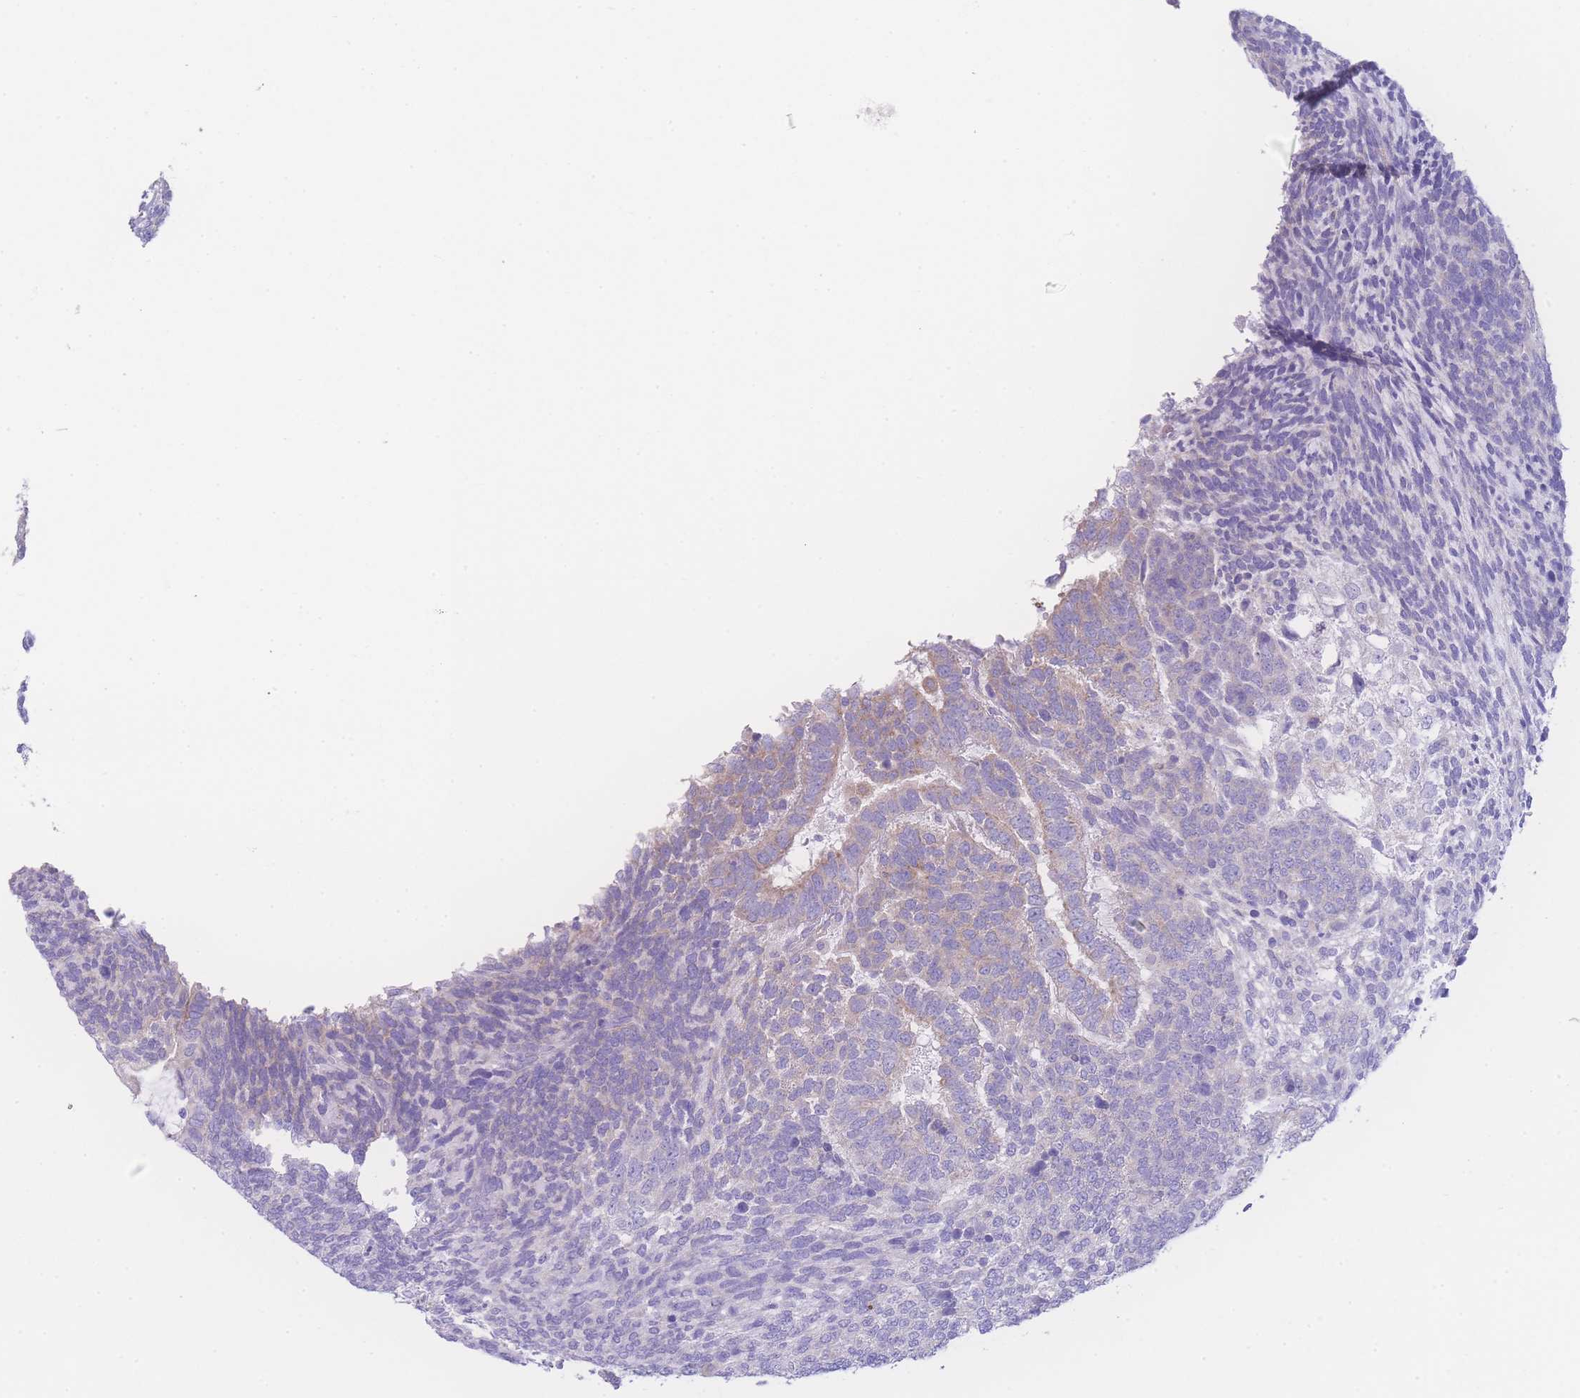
{"staining": {"intensity": "weak", "quantity": "<25%", "location": "cytoplasmic/membranous"}, "tissue": "testis cancer", "cell_type": "Tumor cells", "image_type": "cancer", "snomed": [{"axis": "morphology", "description": "Carcinoma, Embryonal, NOS"}, {"axis": "topography", "description": "Testis"}], "caption": "Protein analysis of testis cancer (embryonal carcinoma) demonstrates no significant positivity in tumor cells.", "gene": "NBEAL1", "patient": {"sex": "male", "age": 23}}